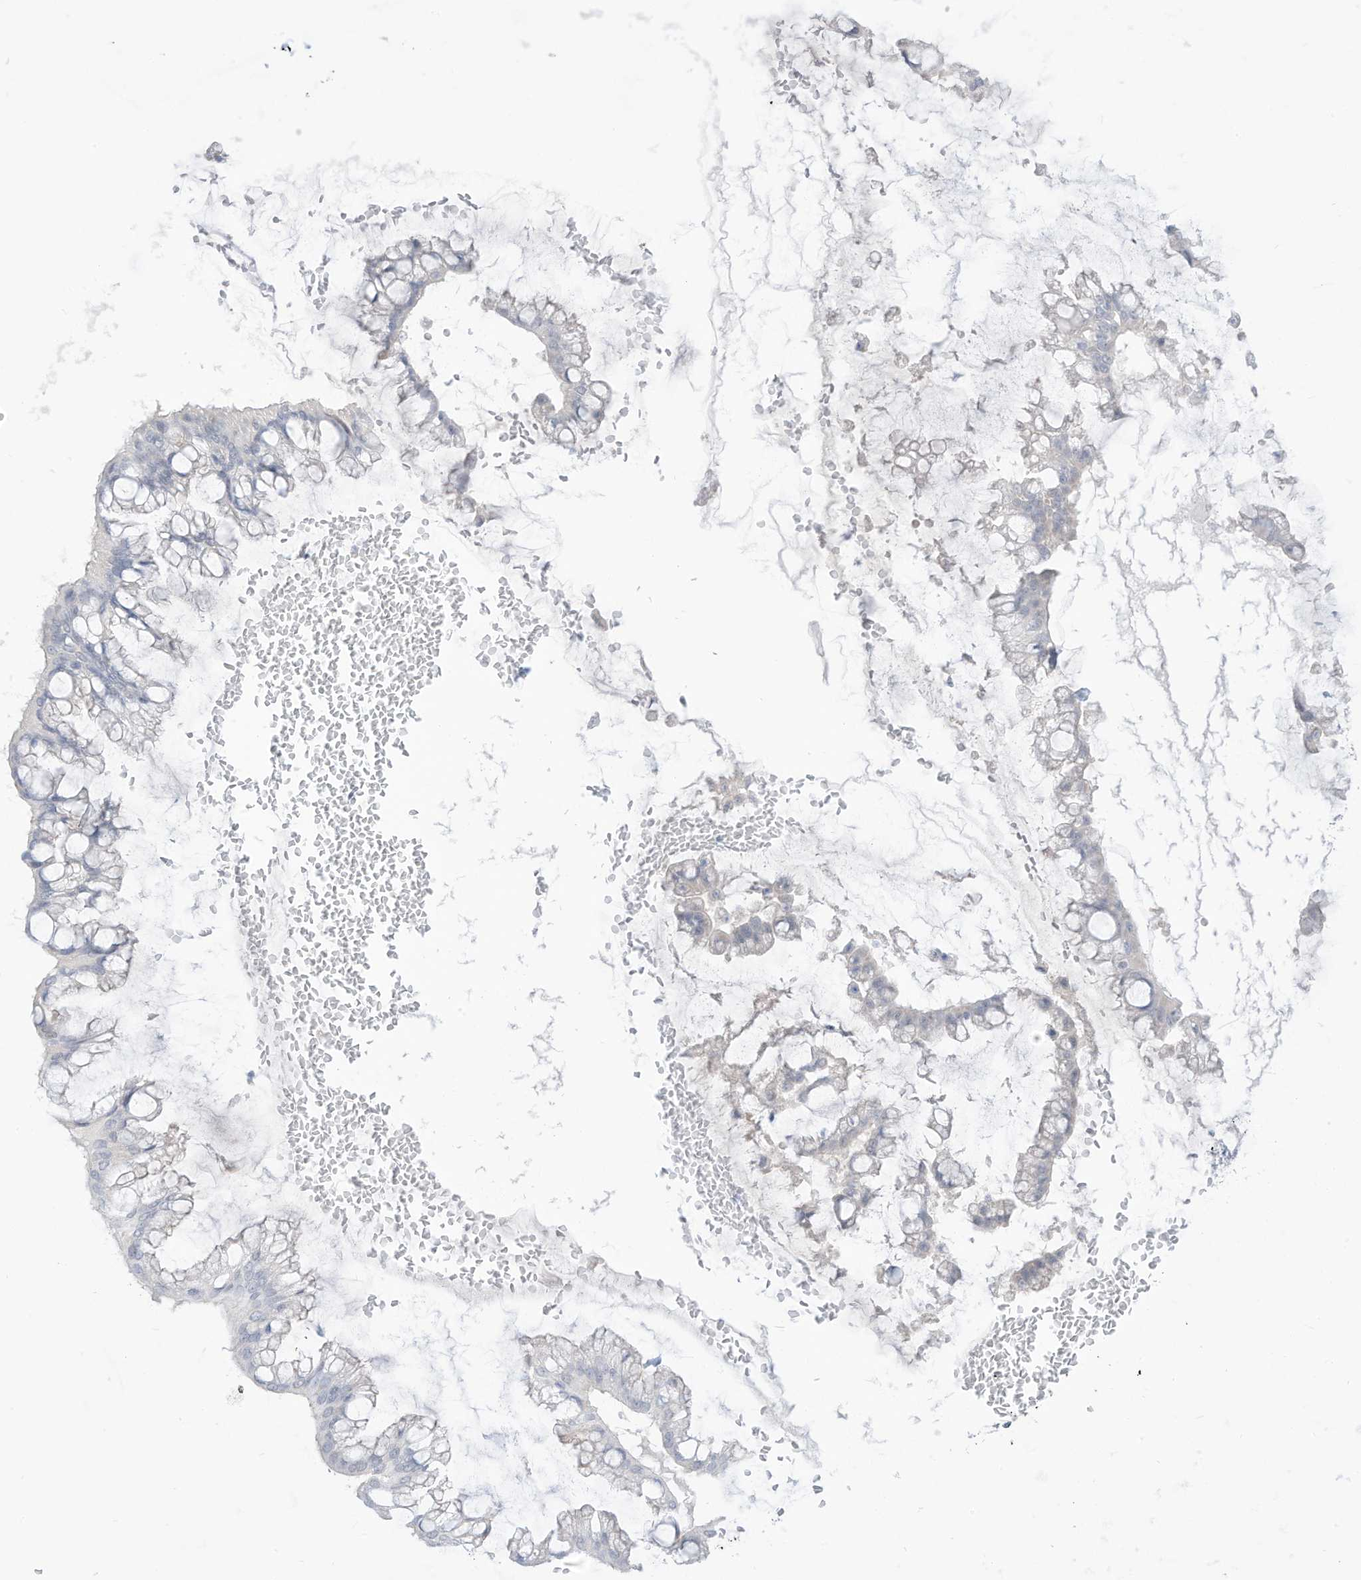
{"staining": {"intensity": "negative", "quantity": "none", "location": "none"}, "tissue": "ovarian cancer", "cell_type": "Tumor cells", "image_type": "cancer", "snomed": [{"axis": "morphology", "description": "Cystadenocarcinoma, mucinous, NOS"}, {"axis": "topography", "description": "Ovary"}], "caption": "This micrograph is of ovarian mucinous cystadenocarcinoma stained with IHC to label a protein in brown with the nuclei are counter-stained blue. There is no staining in tumor cells.", "gene": "OGT", "patient": {"sex": "female", "age": 73}}